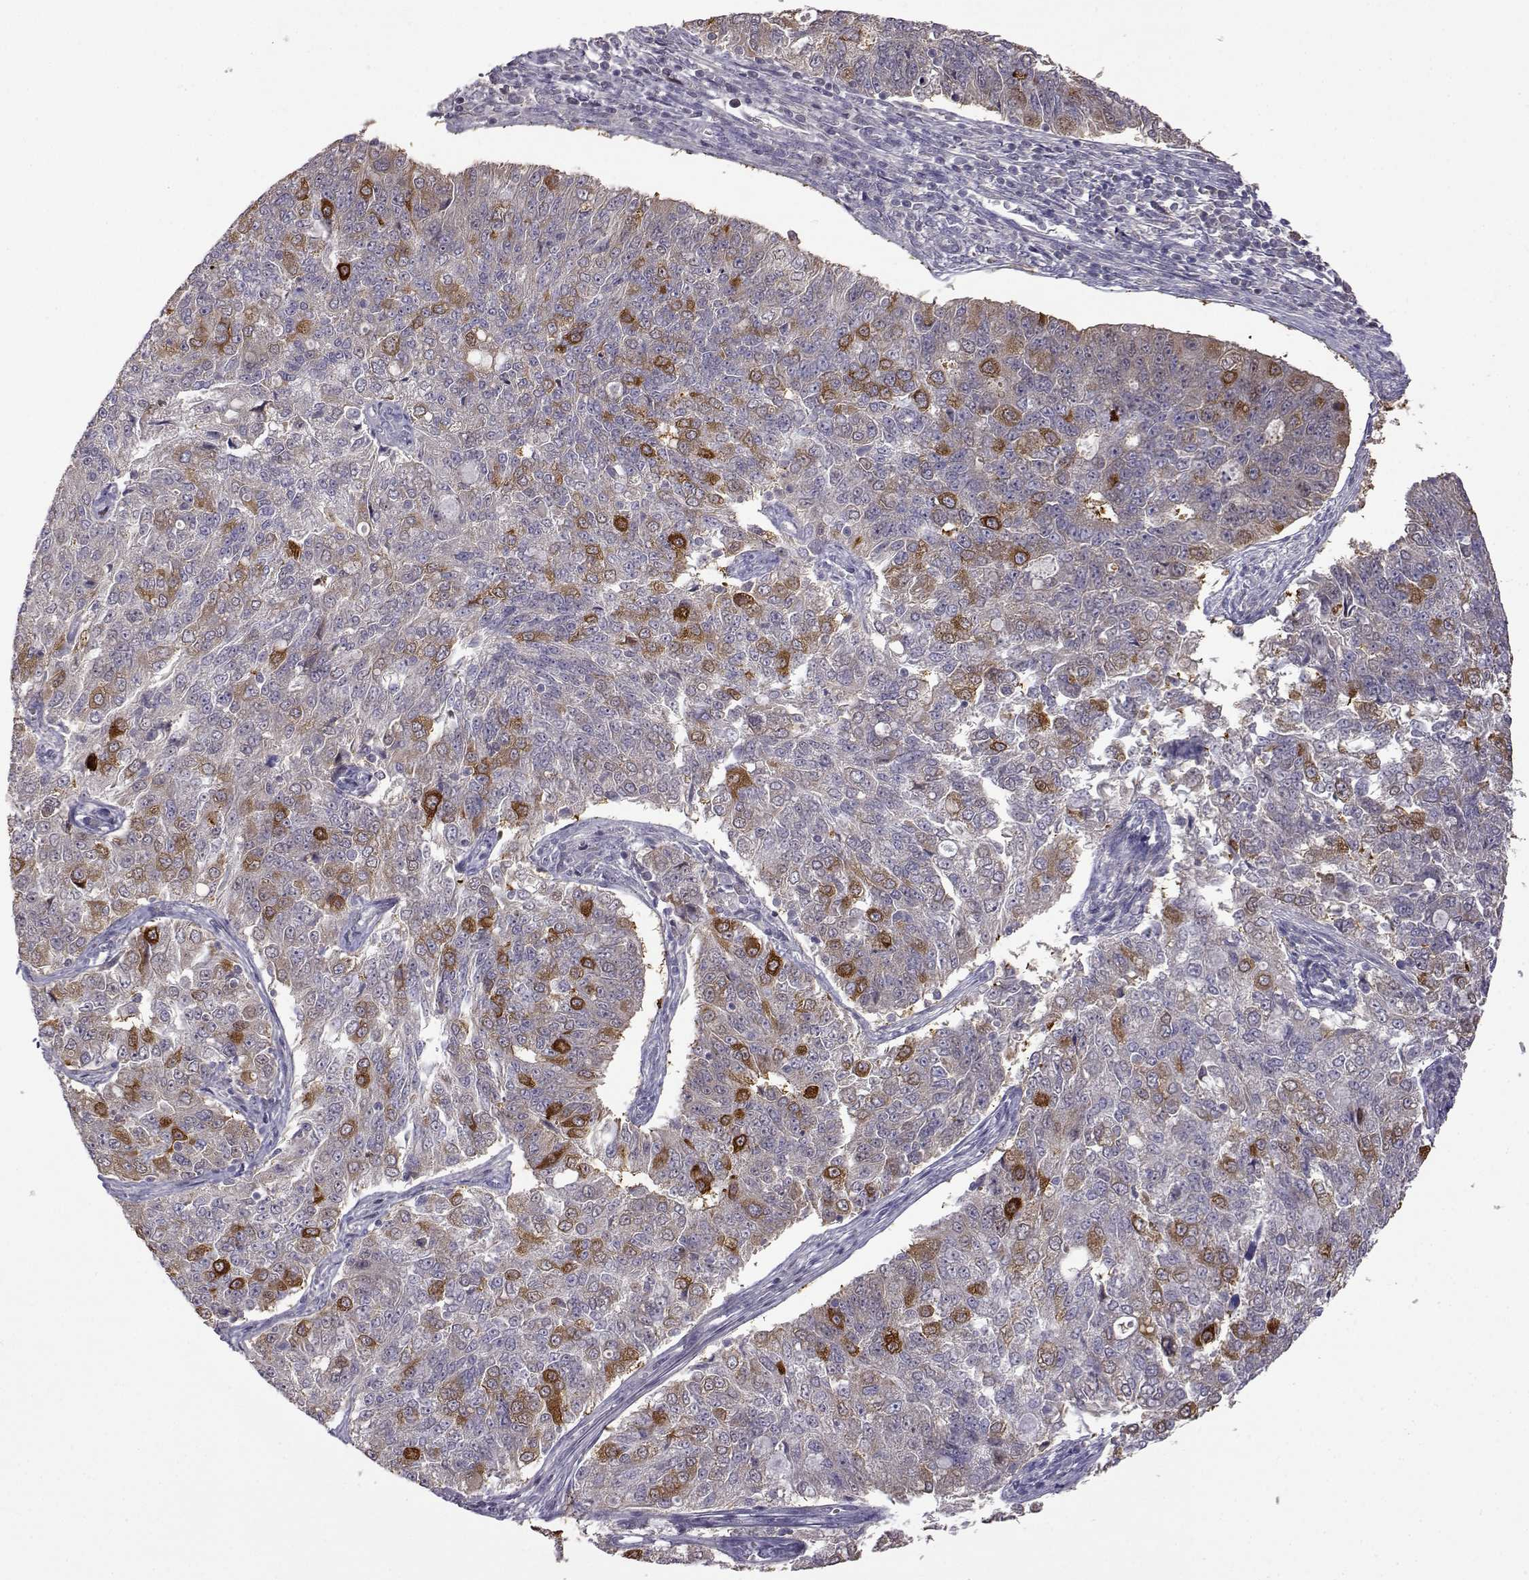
{"staining": {"intensity": "strong", "quantity": "<25%", "location": "cytoplasmic/membranous"}, "tissue": "endometrial cancer", "cell_type": "Tumor cells", "image_type": "cancer", "snomed": [{"axis": "morphology", "description": "Adenocarcinoma, NOS"}, {"axis": "topography", "description": "Endometrium"}], "caption": "Immunohistochemical staining of endometrial cancer (adenocarcinoma) demonstrates medium levels of strong cytoplasmic/membranous expression in about <25% of tumor cells. The staining was performed using DAB, with brown indicating positive protein expression. Nuclei are stained blue with hematoxylin.", "gene": "VGF", "patient": {"sex": "female", "age": 43}}